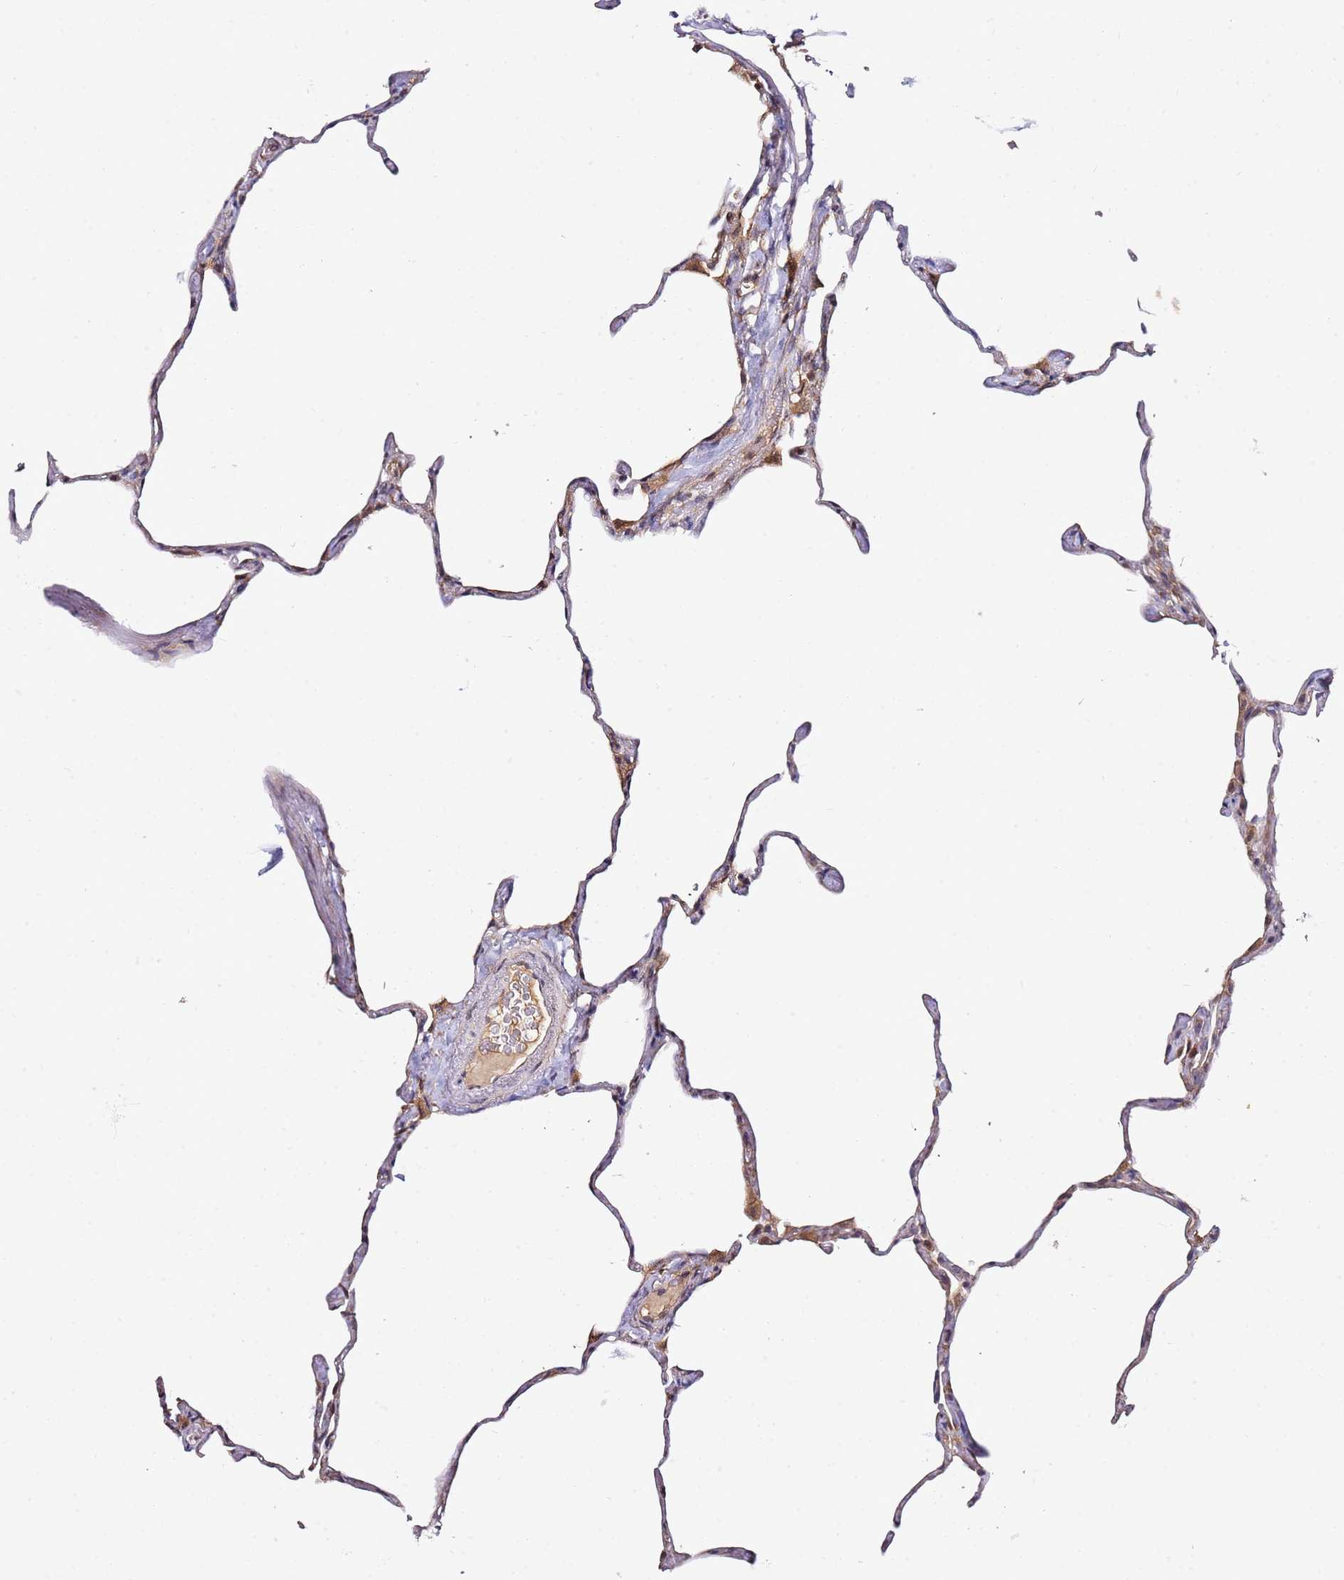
{"staining": {"intensity": "moderate", "quantity": "25%-75%", "location": "cytoplasmic/membranous"}, "tissue": "lung", "cell_type": "Alveolar cells", "image_type": "normal", "snomed": [{"axis": "morphology", "description": "Normal tissue, NOS"}, {"axis": "topography", "description": "Lung"}], "caption": "Moderate cytoplasmic/membranous positivity for a protein is appreciated in about 25%-75% of alveolar cells of normal lung using immunohistochemistry (IHC).", "gene": "OSBPL2", "patient": {"sex": "male", "age": 65}}